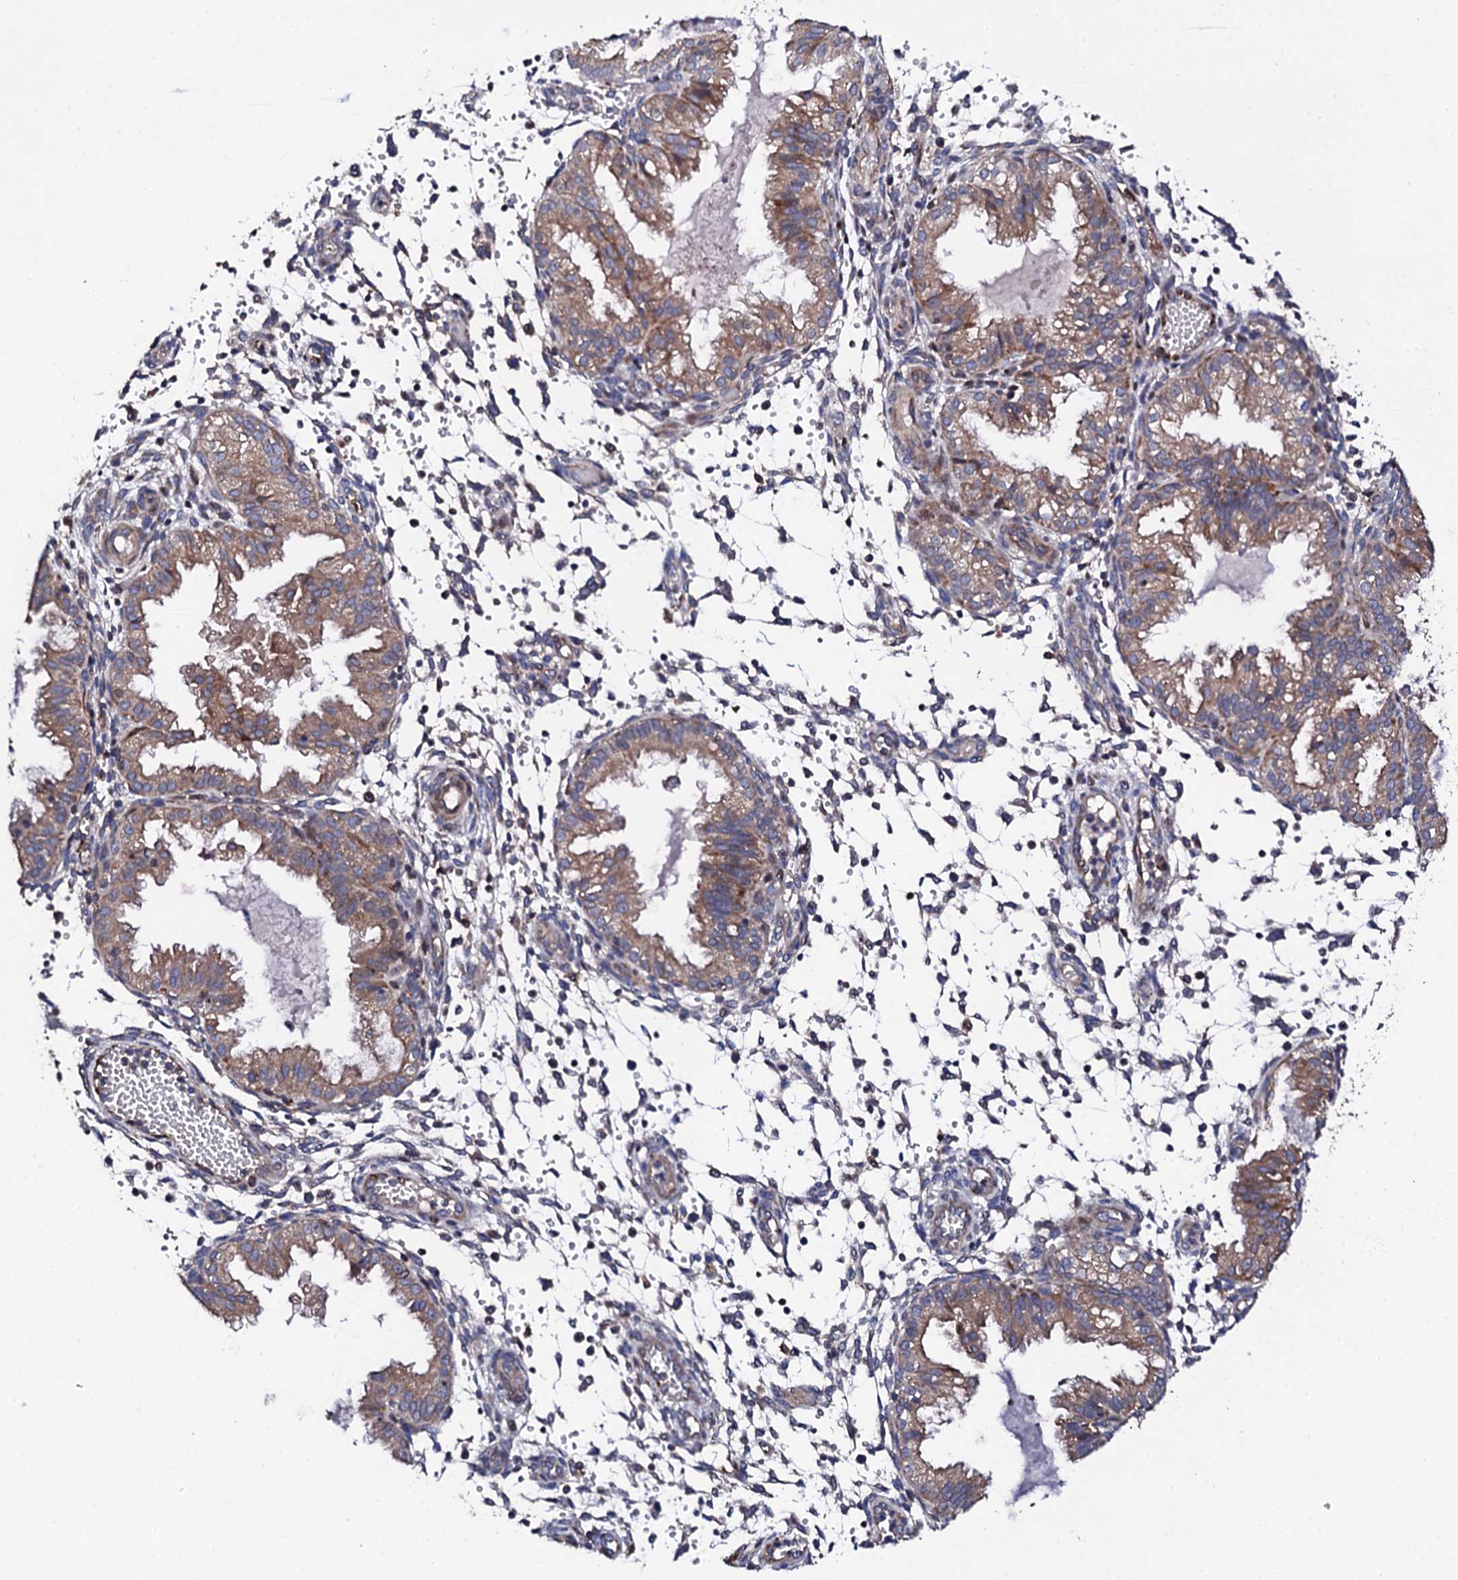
{"staining": {"intensity": "negative", "quantity": "none", "location": "none"}, "tissue": "endometrium", "cell_type": "Cells in endometrial stroma", "image_type": "normal", "snomed": [{"axis": "morphology", "description": "Normal tissue, NOS"}, {"axis": "topography", "description": "Endometrium"}], "caption": "Cells in endometrial stroma are negative for brown protein staining in unremarkable endometrium.", "gene": "LIPT2", "patient": {"sex": "female", "age": 33}}